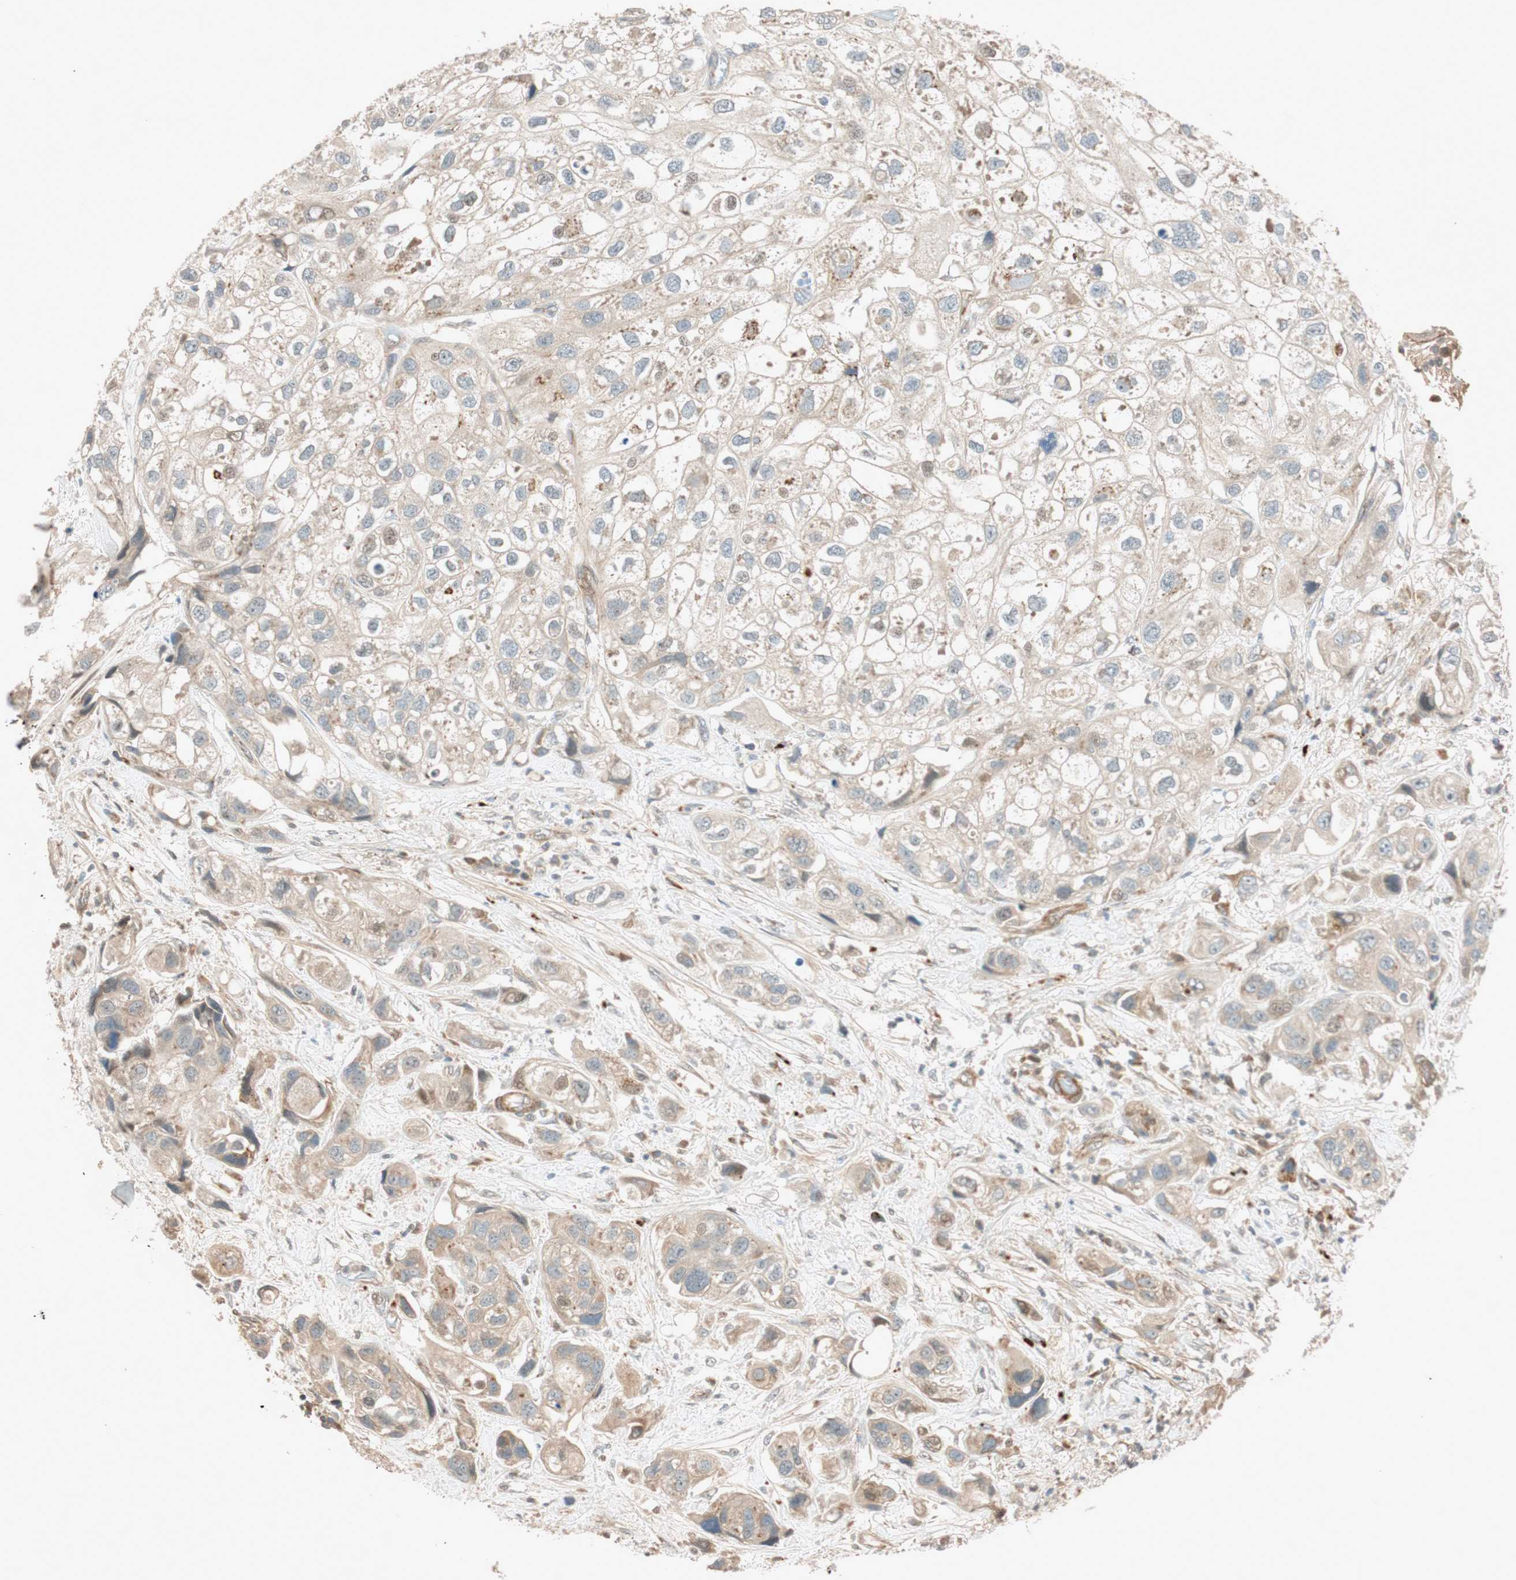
{"staining": {"intensity": "weak", "quantity": "25%-75%", "location": "cytoplasmic/membranous"}, "tissue": "urothelial cancer", "cell_type": "Tumor cells", "image_type": "cancer", "snomed": [{"axis": "morphology", "description": "Urothelial carcinoma, High grade"}, {"axis": "topography", "description": "Urinary bladder"}], "caption": "Immunohistochemistry (DAB) staining of human high-grade urothelial carcinoma displays weak cytoplasmic/membranous protein staining in about 25%-75% of tumor cells.", "gene": "EPHA6", "patient": {"sex": "female", "age": 64}}